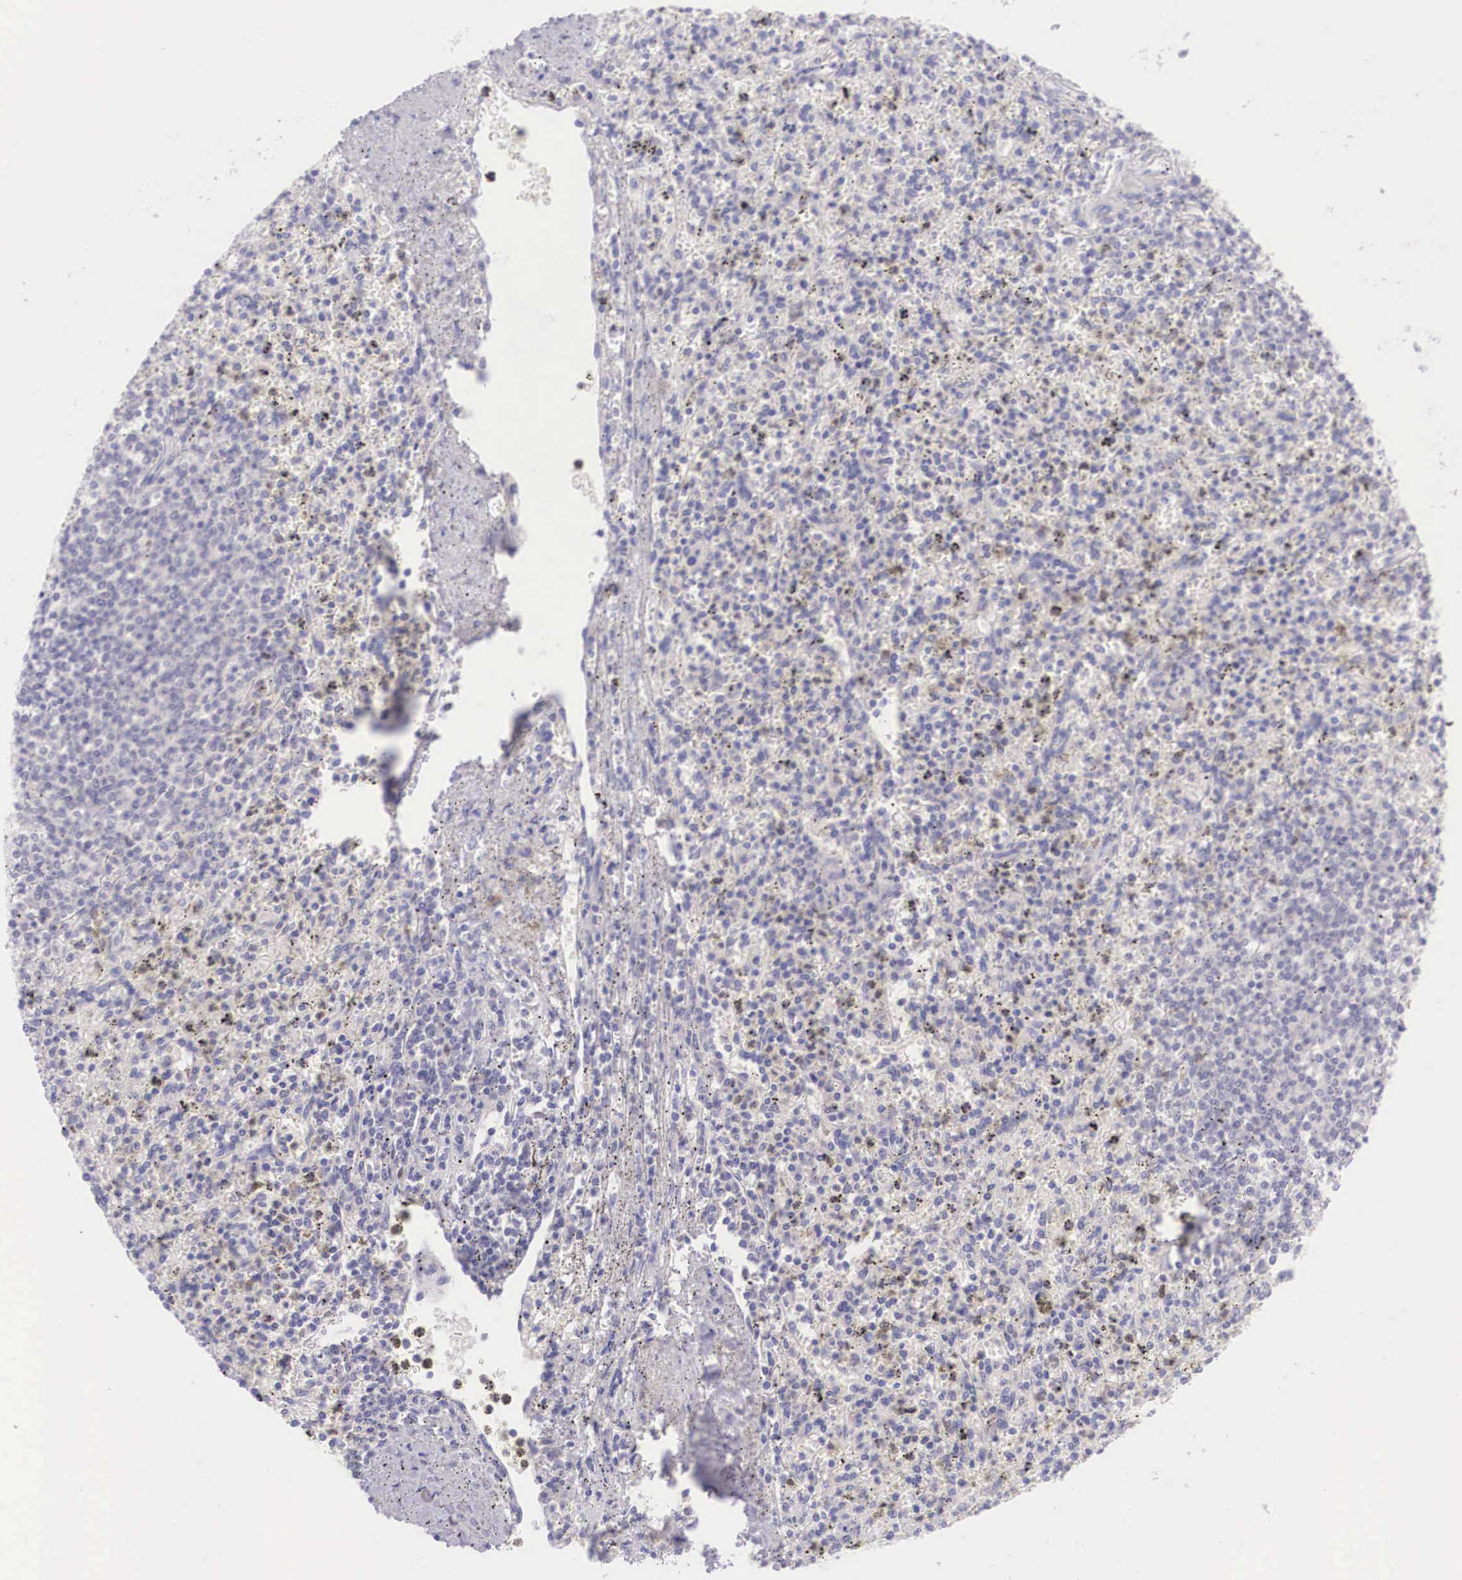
{"staining": {"intensity": "negative", "quantity": "none", "location": "none"}, "tissue": "spleen", "cell_type": "Cells in red pulp", "image_type": "normal", "snomed": [{"axis": "morphology", "description": "Normal tissue, NOS"}, {"axis": "topography", "description": "Spleen"}], "caption": "The IHC image has no significant expression in cells in red pulp of spleen.", "gene": "BCL6", "patient": {"sex": "male", "age": 72}}